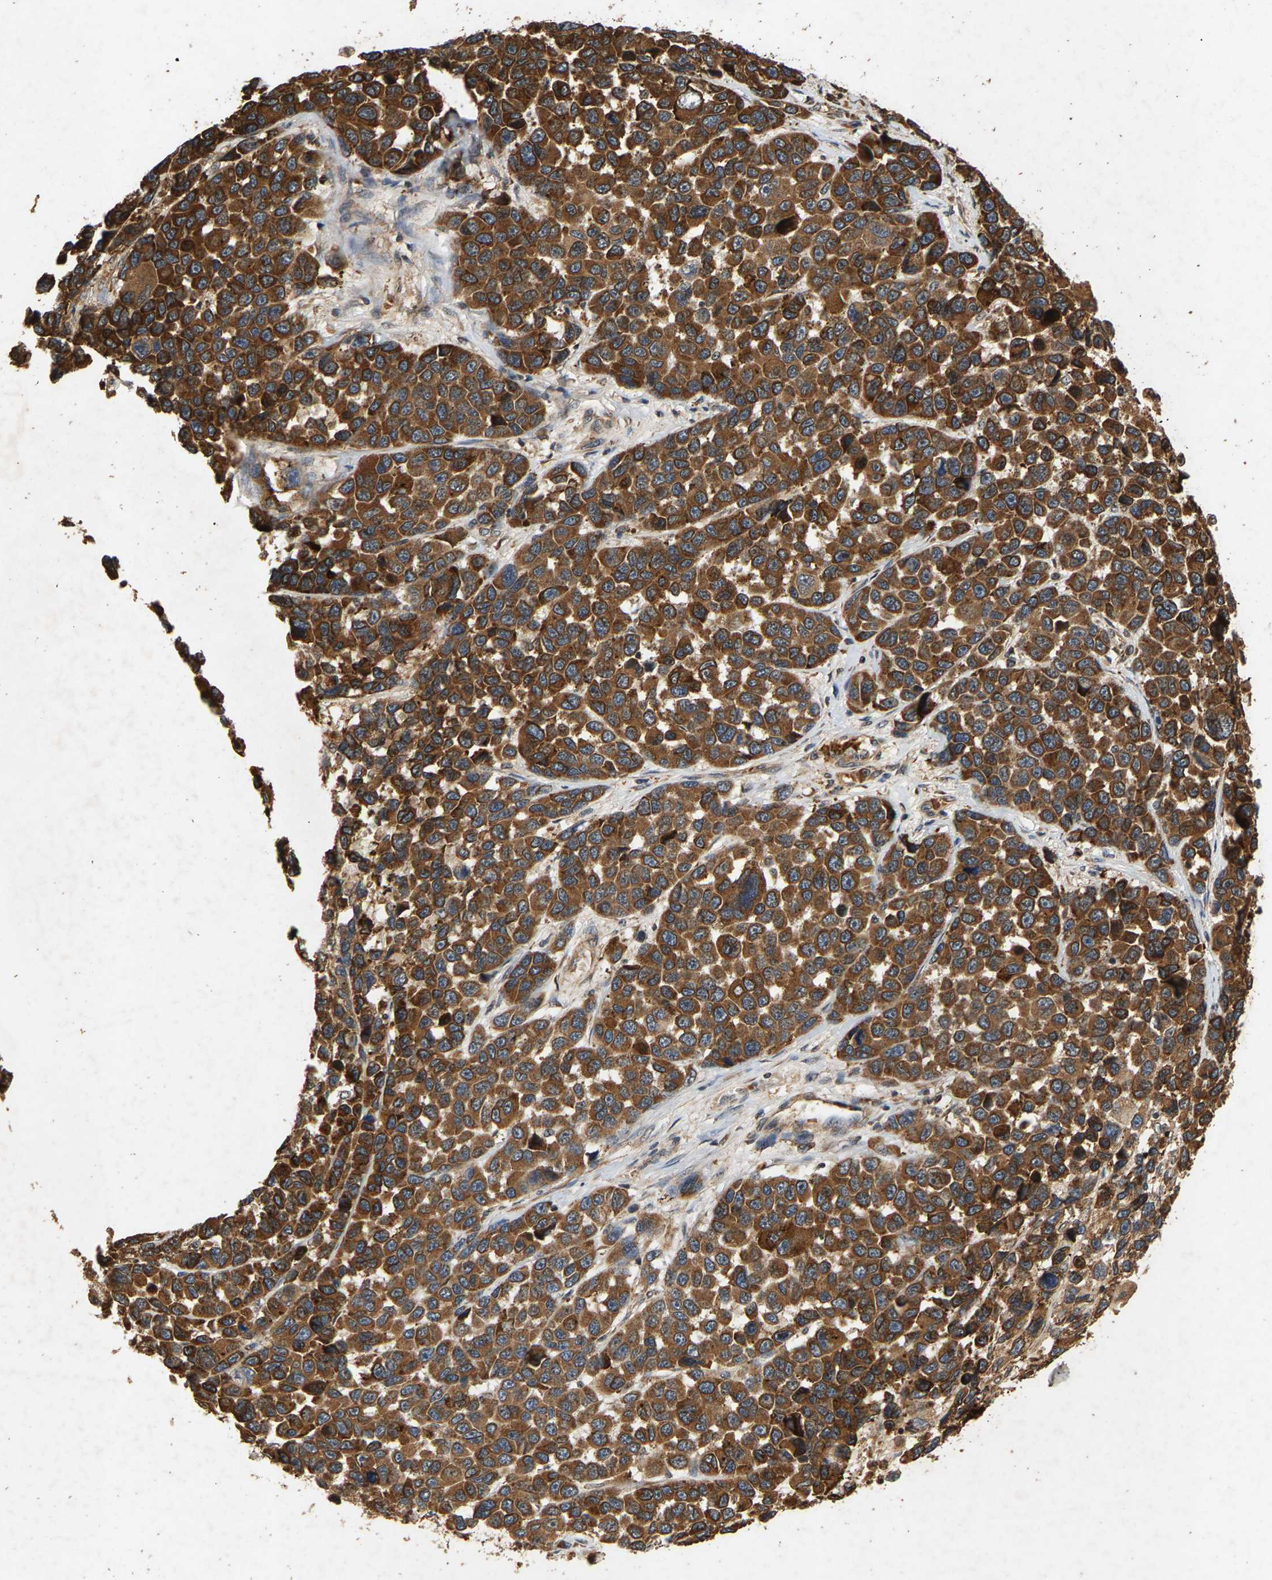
{"staining": {"intensity": "moderate", "quantity": ">75%", "location": "cytoplasmic/membranous"}, "tissue": "melanoma", "cell_type": "Tumor cells", "image_type": "cancer", "snomed": [{"axis": "morphology", "description": "Malignant melanoma, NOS"}, {"axis": "topography", "description": "Skin"}], "caption": "Approximately >75% of tumor cells in human malignant melanoma show moderate cytoplasmic/membranous protein positivity as visualized by brown immunohistochemical staining.", "gene": "CIDEC", "patient": {"sex": "male", "age": 53}}